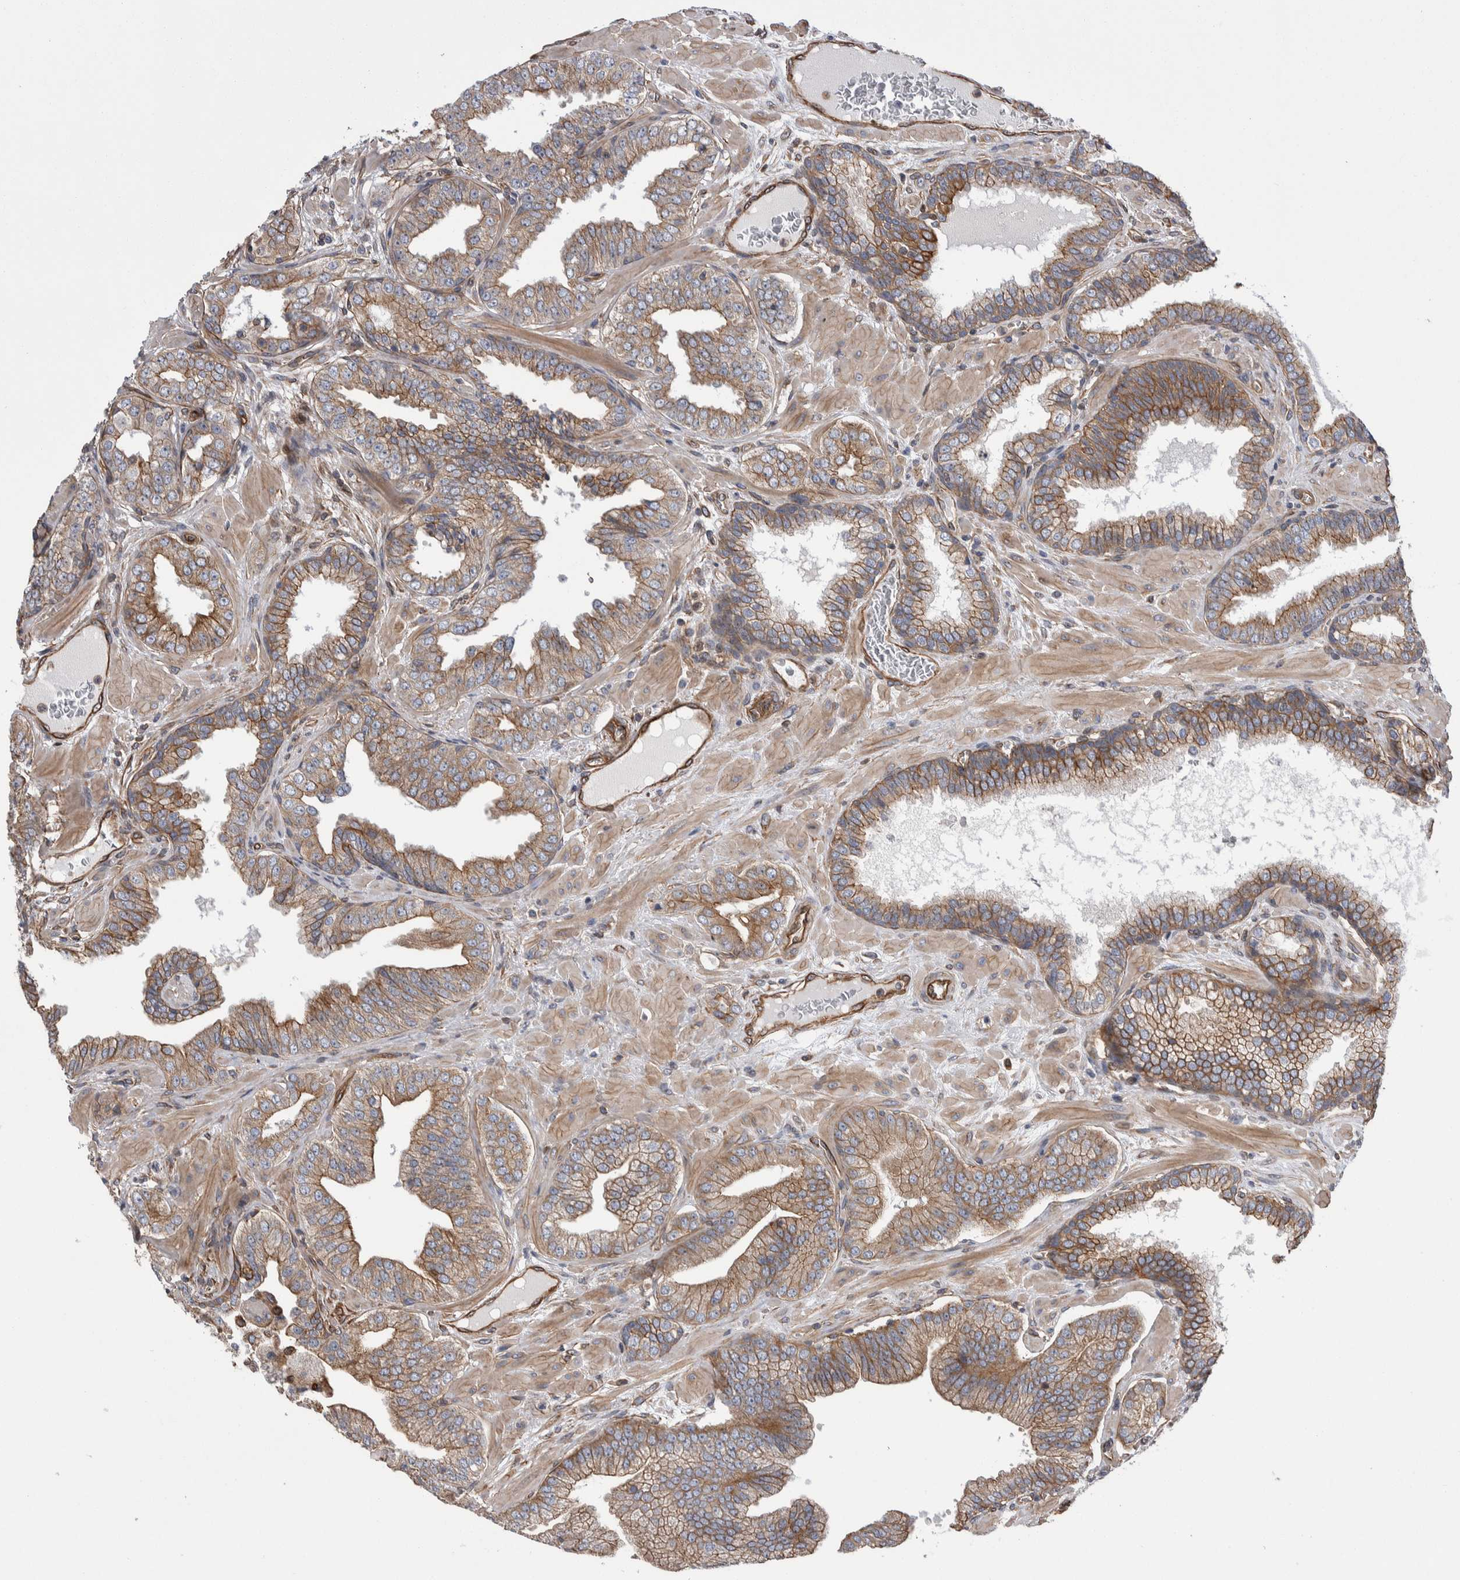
{"staining": {"intensity": "moderate", "quantity": ">75%", "location": "cytoplasmic/membranous"}, "tissue": "prostate cancer", "cell_type": "Tumor cells", "image_type": "cancer", "snomed": [{"axis": "morphology", "description": "Adenocarcinoma, Low grade"}, {"axis": "topography", "description": "Prostate"}], "caption": "Tumor cells display medium levels of moderate cytoplasmic/membranous staining in approximately >75% of cells in adenocarcinoma (low-grade) (prostate).", "gene": "KIF12", "patient": {"sex": "male", "age": 62}}